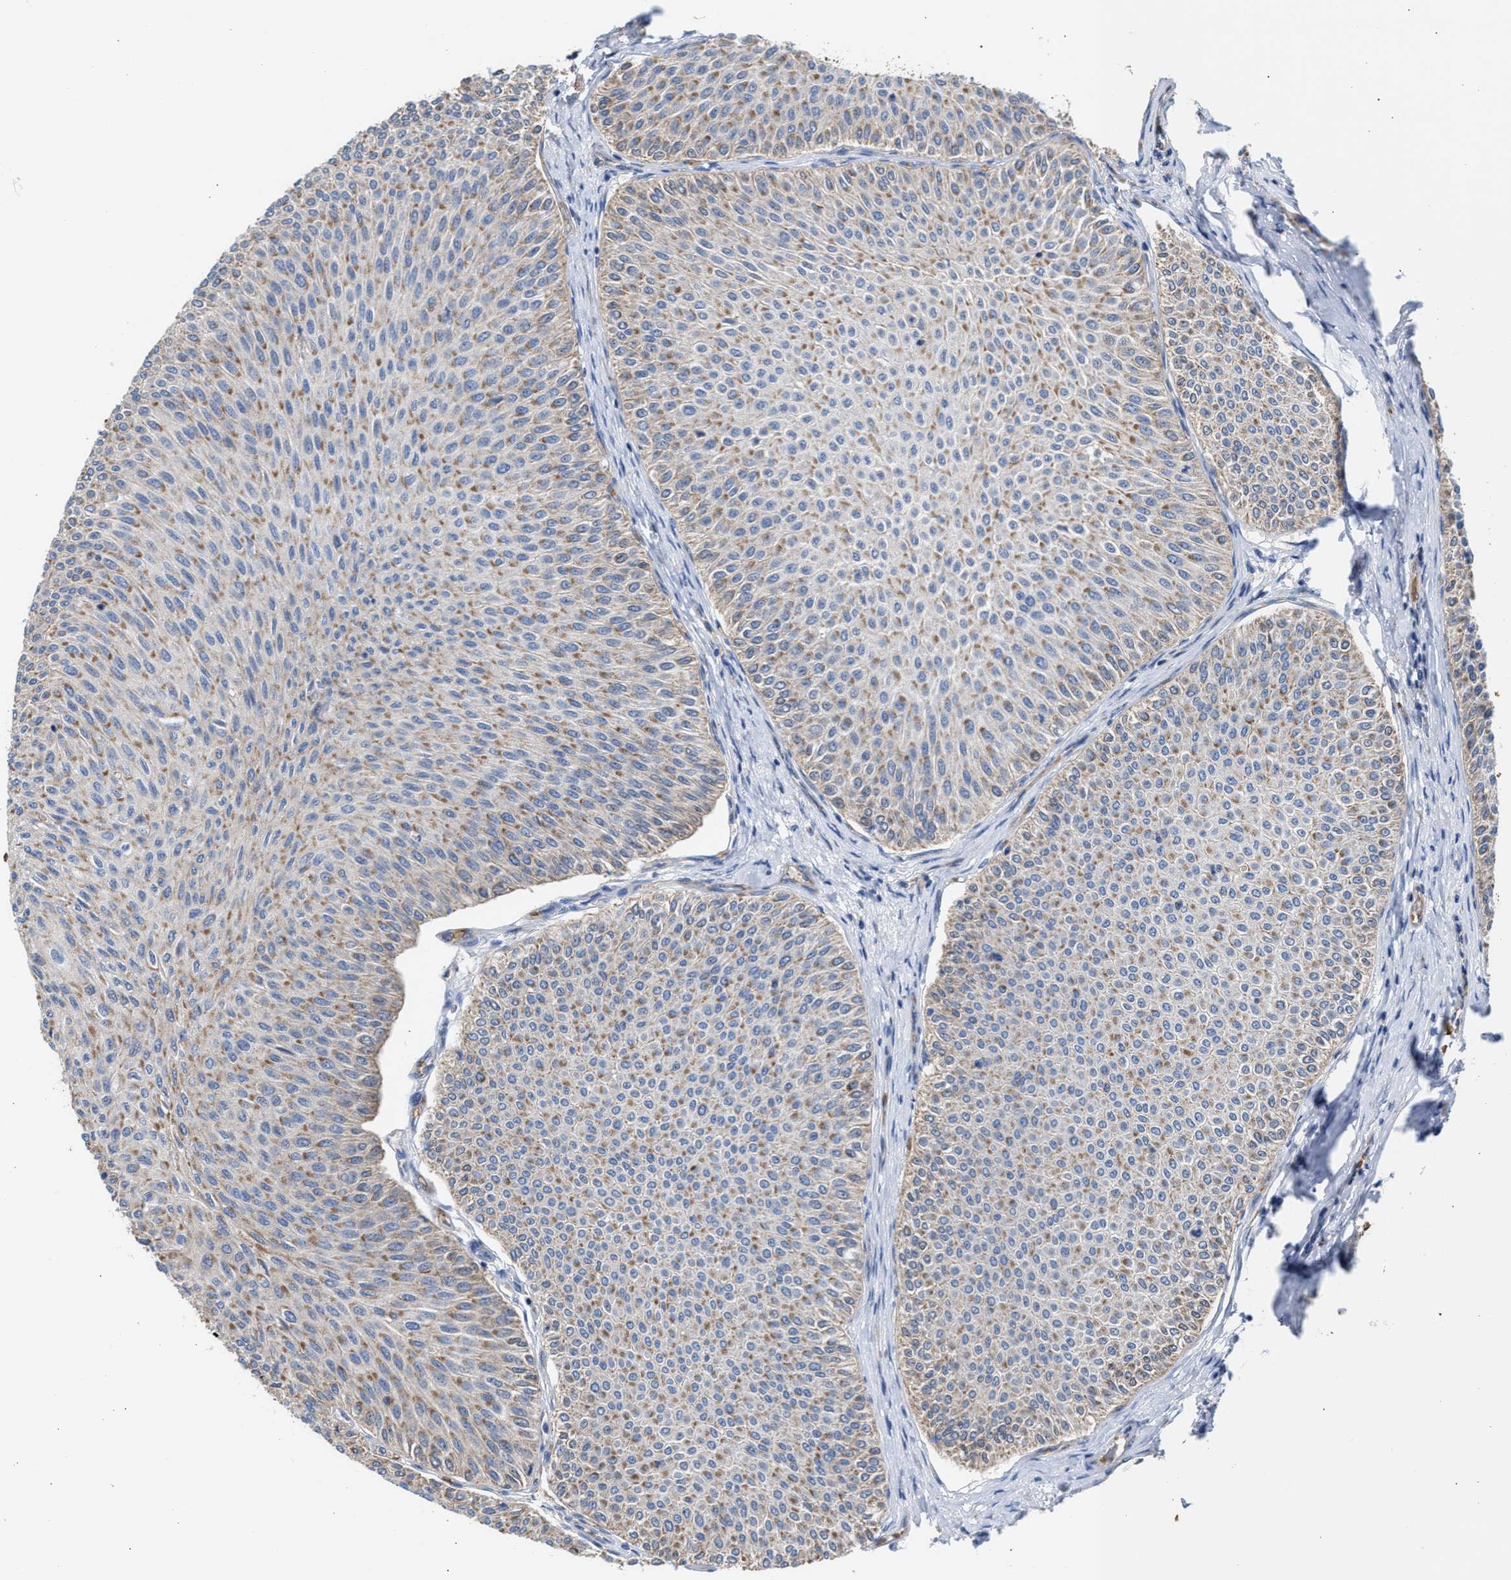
{"staining": {"intensity": "weak", "quantity": ">75%", "location": "cytoplasmic/membranous"}, "tissue": "urothelial cancer", "cell_type": "Tumor cells", "image_type": "cancer", "snomed": [{"axis": "morphology", "description": "Urothelial carcinoma, Low grade"}, {"axis": "topography", "description": "Urinary bladder"}], "caption": "The immunohistochemical stain labels weak cytoplasmic/membranous staining in tumor cells of low-grade urothelial carcinoma tissue.", "gene": "MECR", "patient": {"sex": "male", "age": 78}}